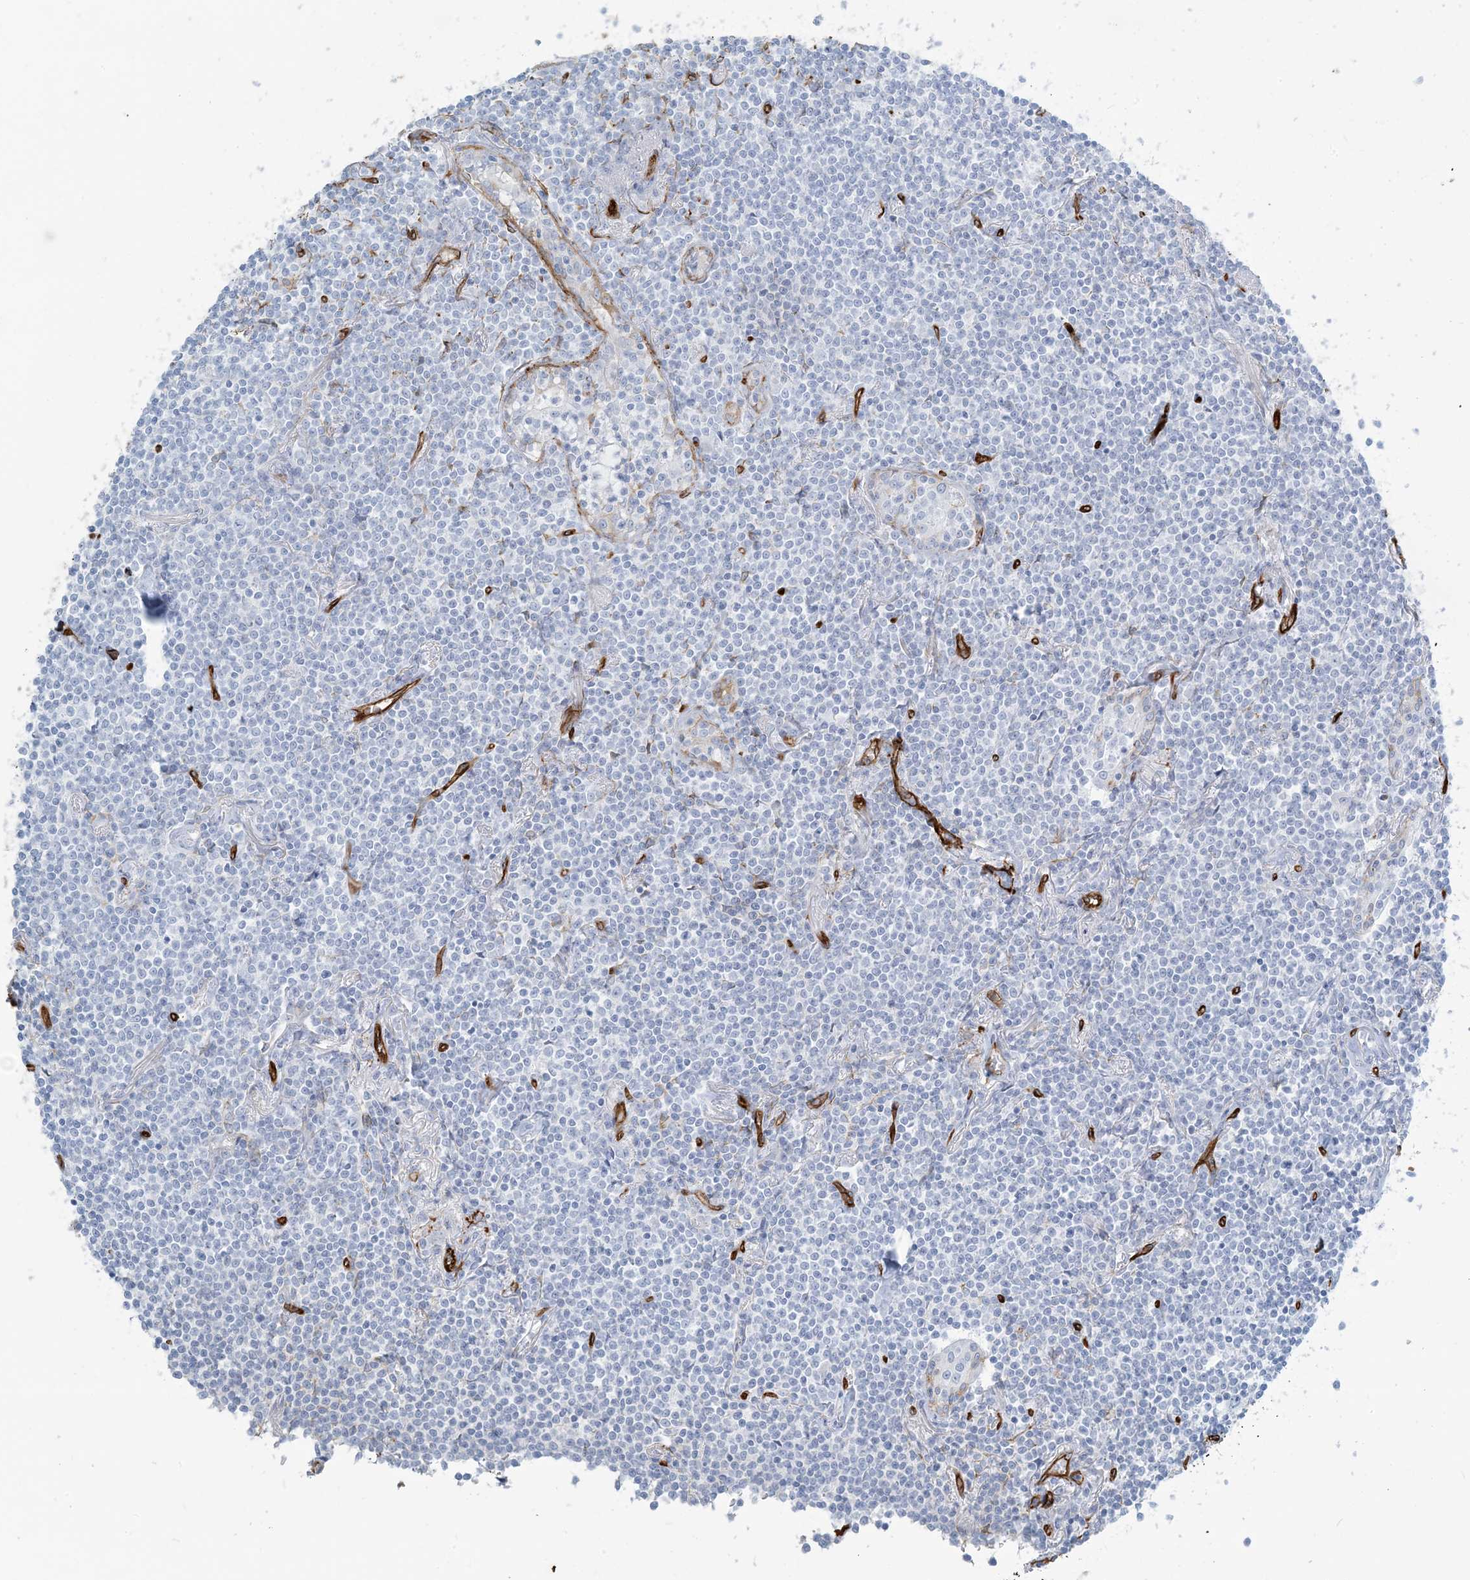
{"staining": {"intensity": "negative", "quantity": "none", "location": "none"}, "tissue": "lymphoma", "cell_type": "Tumor cells", "image_type": "cancer", "snomed": [{"axis": "morphology", "description": "Malignant lymphoma, non-Hodgkin's type, Low grade"}, {"axis": "topography", "description": "Lung"}], "caption": "Malignant lymphoma, non-Hodgkin's type (low-grade) was stained to show a protein in brown. There is no significant positivity in tumor cells.", "gene": "EPS8L3", "patient": {"sex": "female", "age": 71}}